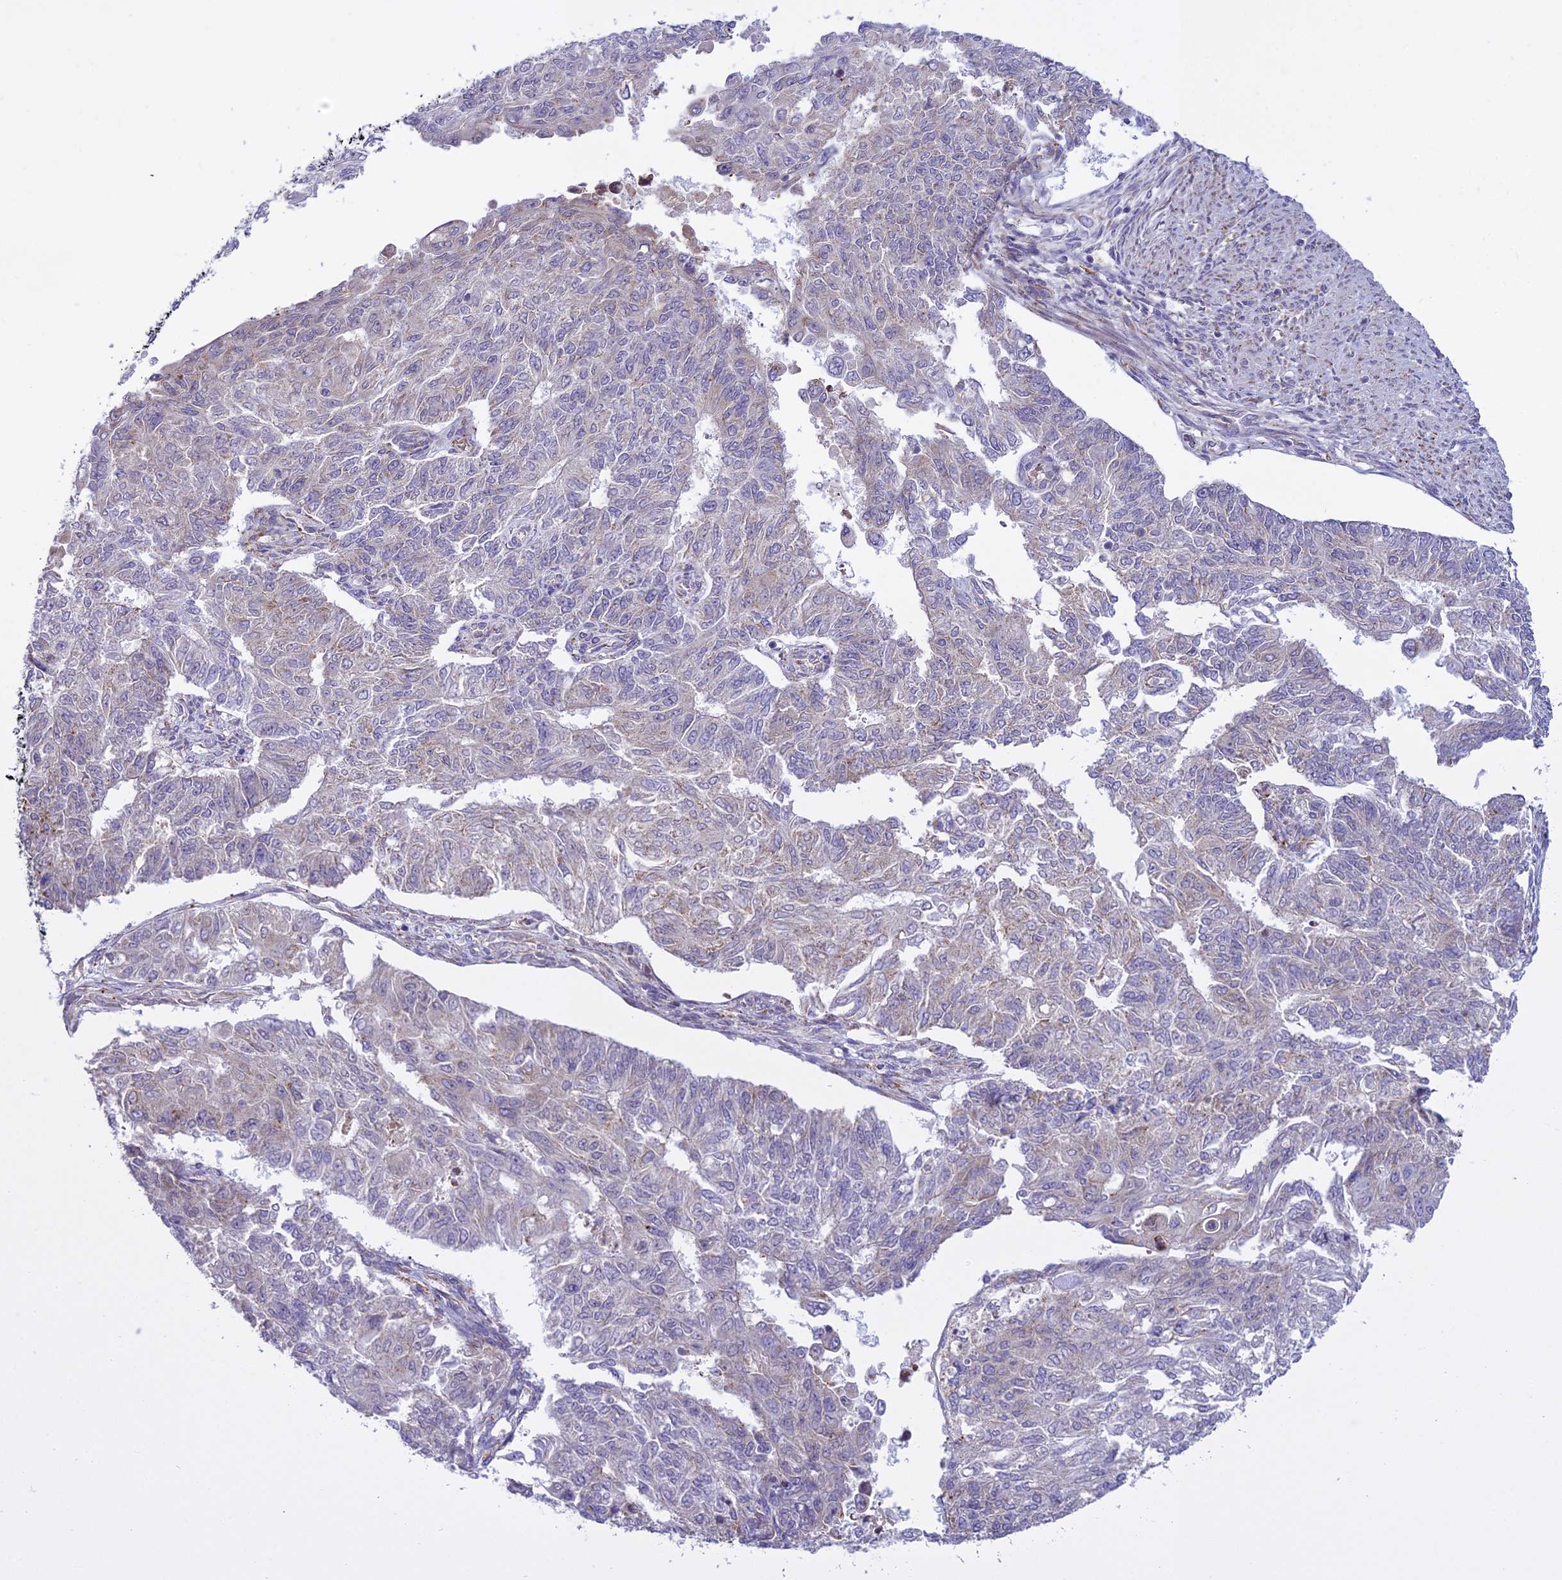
{"staining": {"intensity": "weak", "quantity": "<25%", "location": "cytoplasmic/membranous"}, "tissue": "endometrial cancer", "cell_type": "Tumor cells", "image_type": "cancer", "snomed": [{"axis": "morphology", "description": "Adenocarcinoma, NOS"}, {"axis": "topography", "description": "Endometrium"}], "caption": "Human adenocarcinoma (endometrial) stained for a protein using immunohistochemistry (IHC) reveals no expression in tumor cells.", "gene": "NEURL2", "patient": {"sex": "female", "age": 32}}